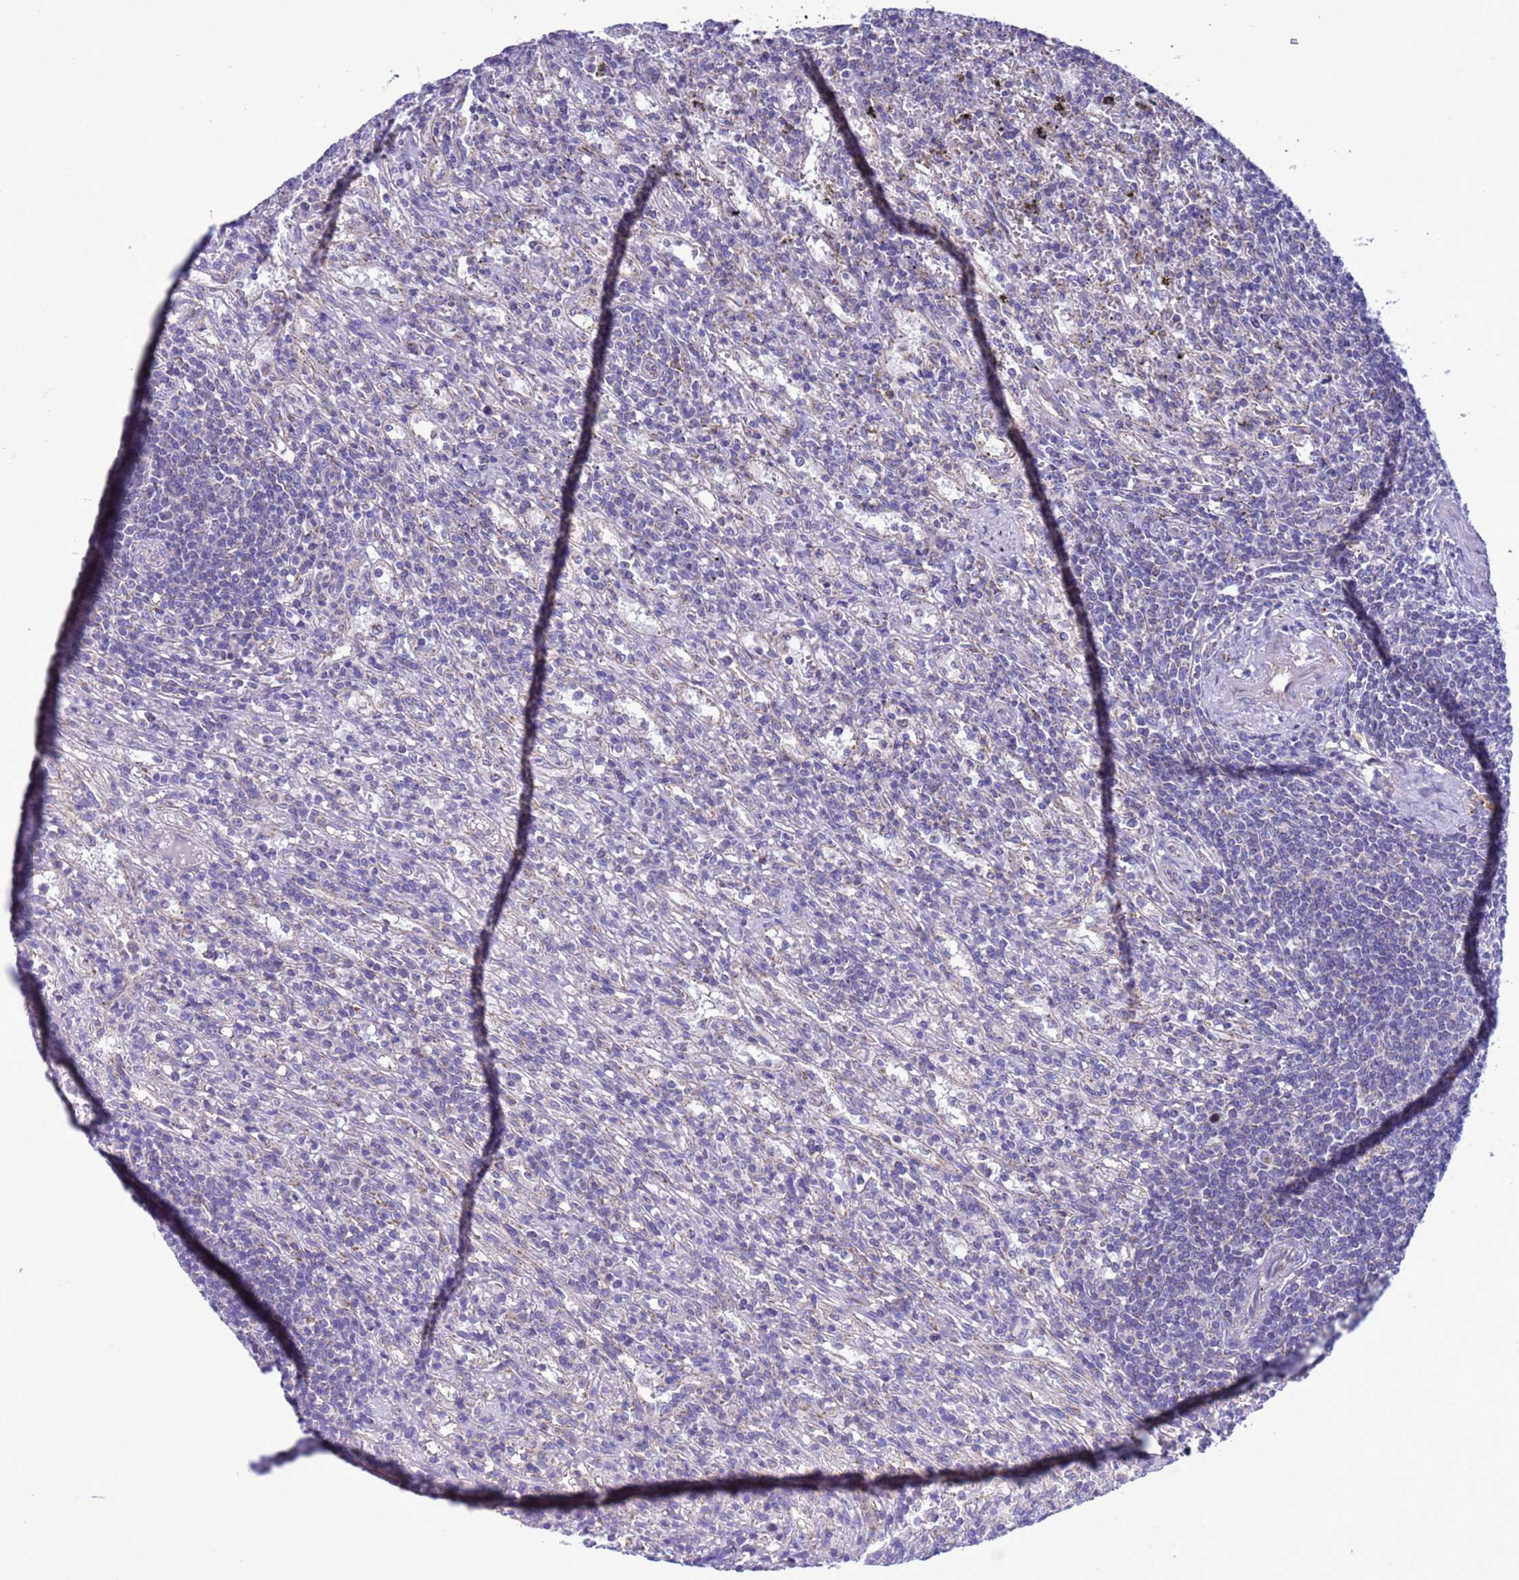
{"staining": {"intensity": "negative", "quantity": "none", "location": "none"}, "tissue": "lymphoma", "cell_type": "Tumor cells", "image_type": "cancer", "snomed": [{"axis": "morphology", "description": "Malignant lymphoma, non-Hodgkin's type, Low grade"}, {"axis": "topography", "description": "Spleen"}], "caption": "Lymphoma stained for a protein using immunohistochemistry displays no positivity tumor cells.", "gene": "CCDC191", "patient": {"sex": "male", "age": 76}}